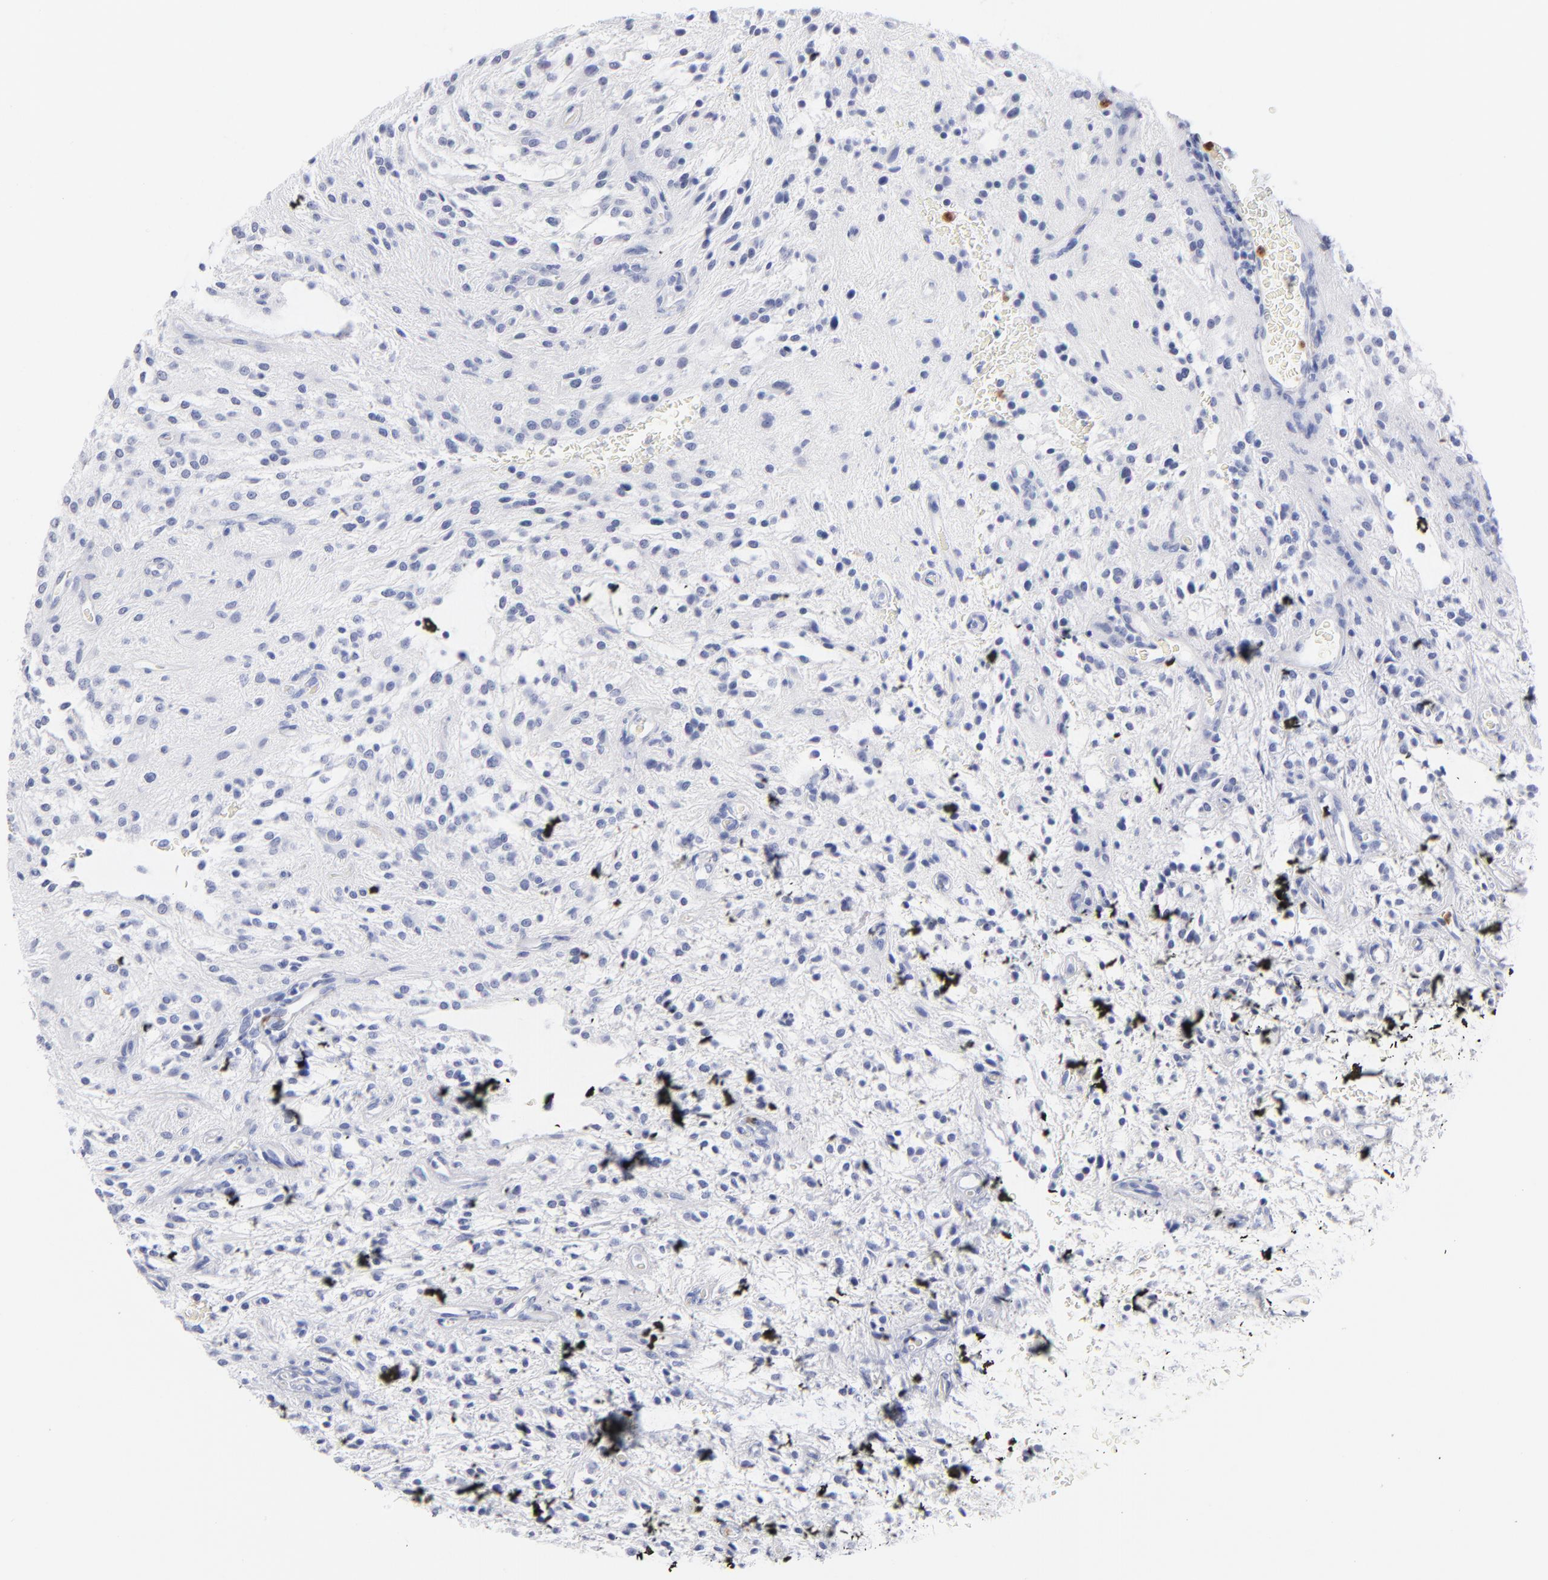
{"staining": {"intensity": "negative", "quantity": "none", "location": "none"}, "tissue": "glioma", "cell_type": "Tumor cells", "image_type": "cancer", "snomed": [{"axis": "morphology", "description": "Glioma, malignant, NOS"}, {"axis": "topography", "description": "Cerebellum"}], "caption": "Immunohistochemistry image of neoplastic tissue: human glioma stained with DAB demonstrates no significant protein expression in tumor cells.", "gene": "ARG1", "patient": {"sex": "female", "age": 10}}